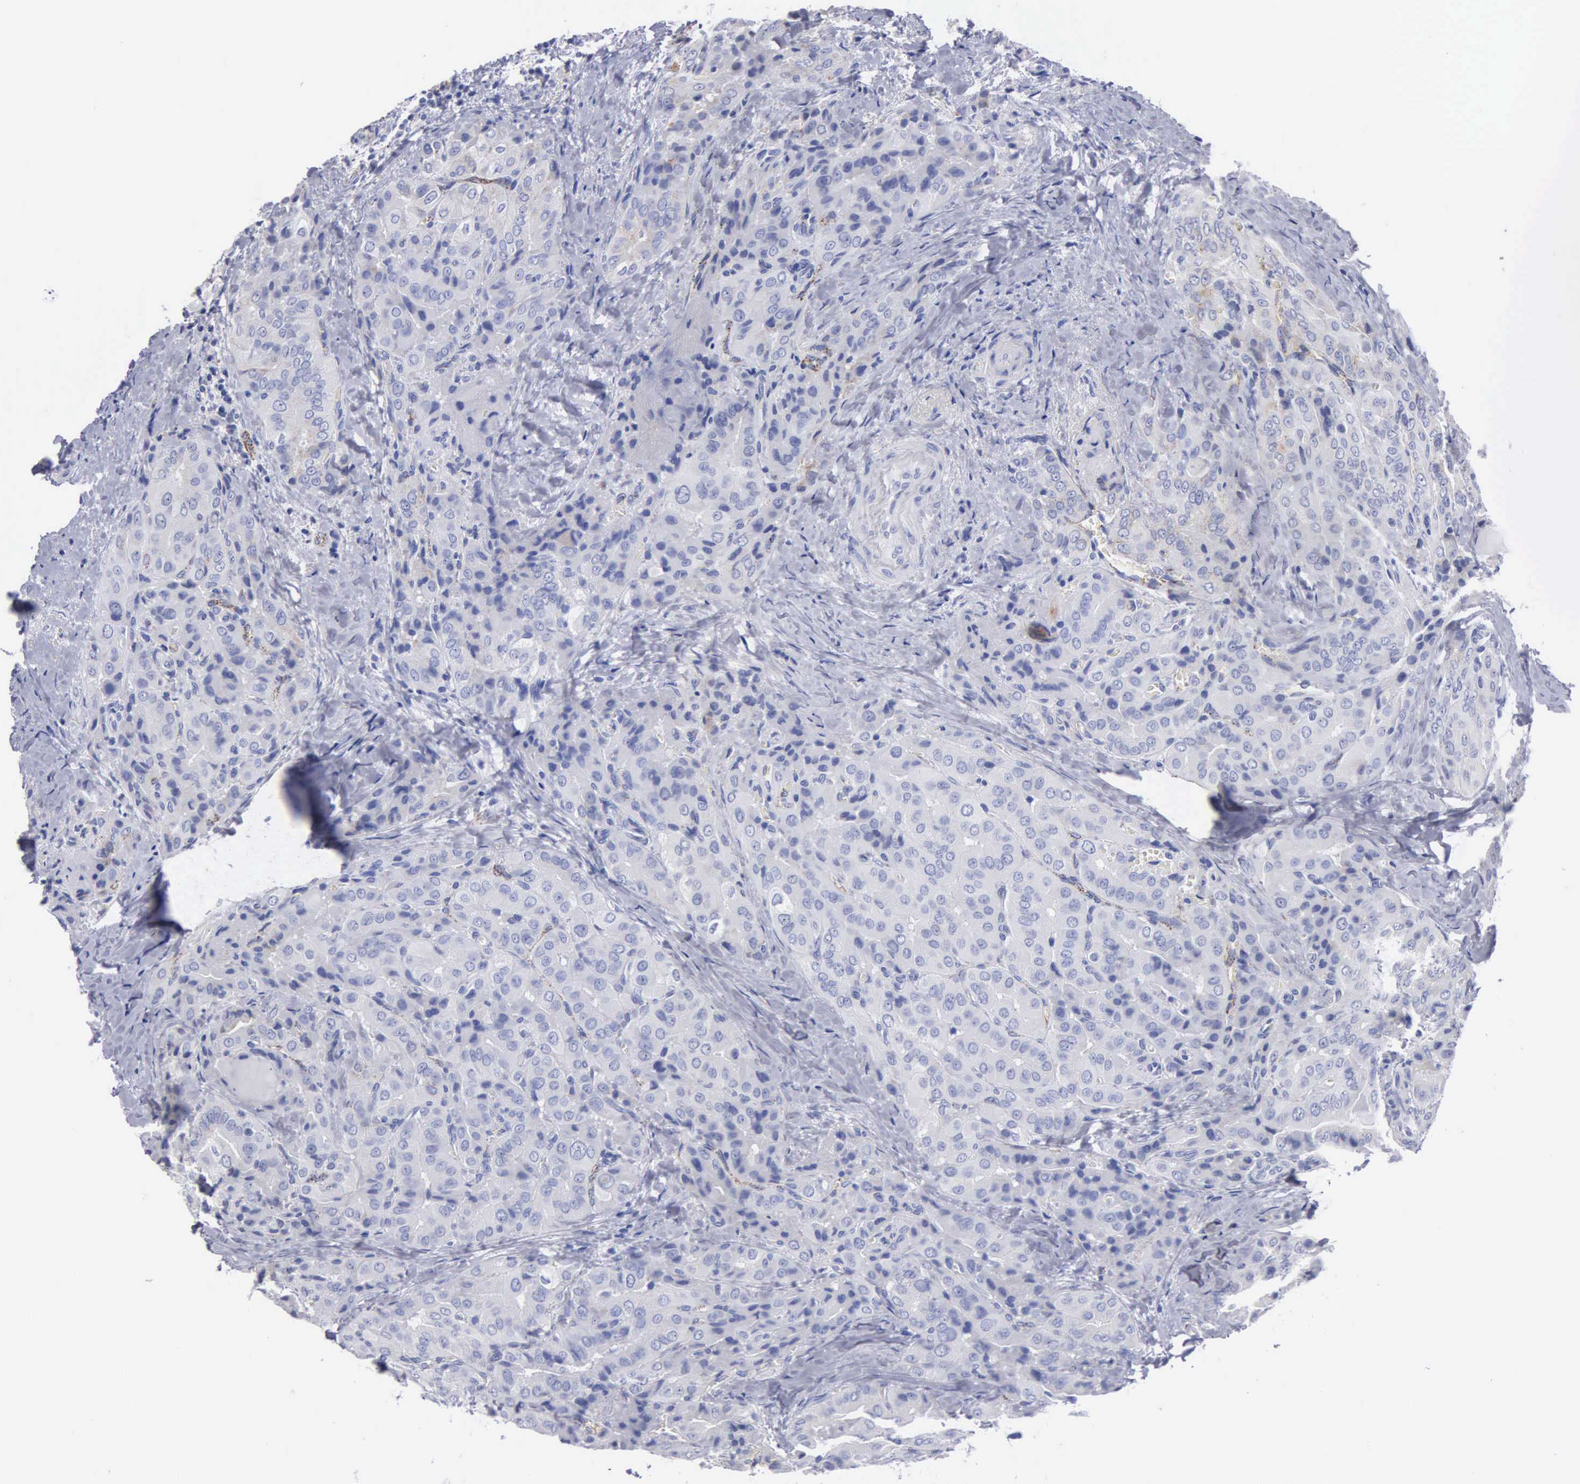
{"staining": {"intensity": "moderate", "quantity": "<25%", "location": "cytoplasmic/membranous"}, "tissue": "thyroid cancer", "cell_type": "Tumor cells", "image_type": "cancer", "snomed": [{"axis": "morphology", "description": "Papillary adenocarcinoma, NOS"}, {"axis": "topography", "description": "Thyroid gland"}], "caption": "The immunohistochemical stain labels moderate cytoplasmic/membranous staining in tumor cells of thyroid cancer (papillary adenocarcinoma) tissue.", "gene": "CTSL", "patient": {"sex": "female", "age": 71}}